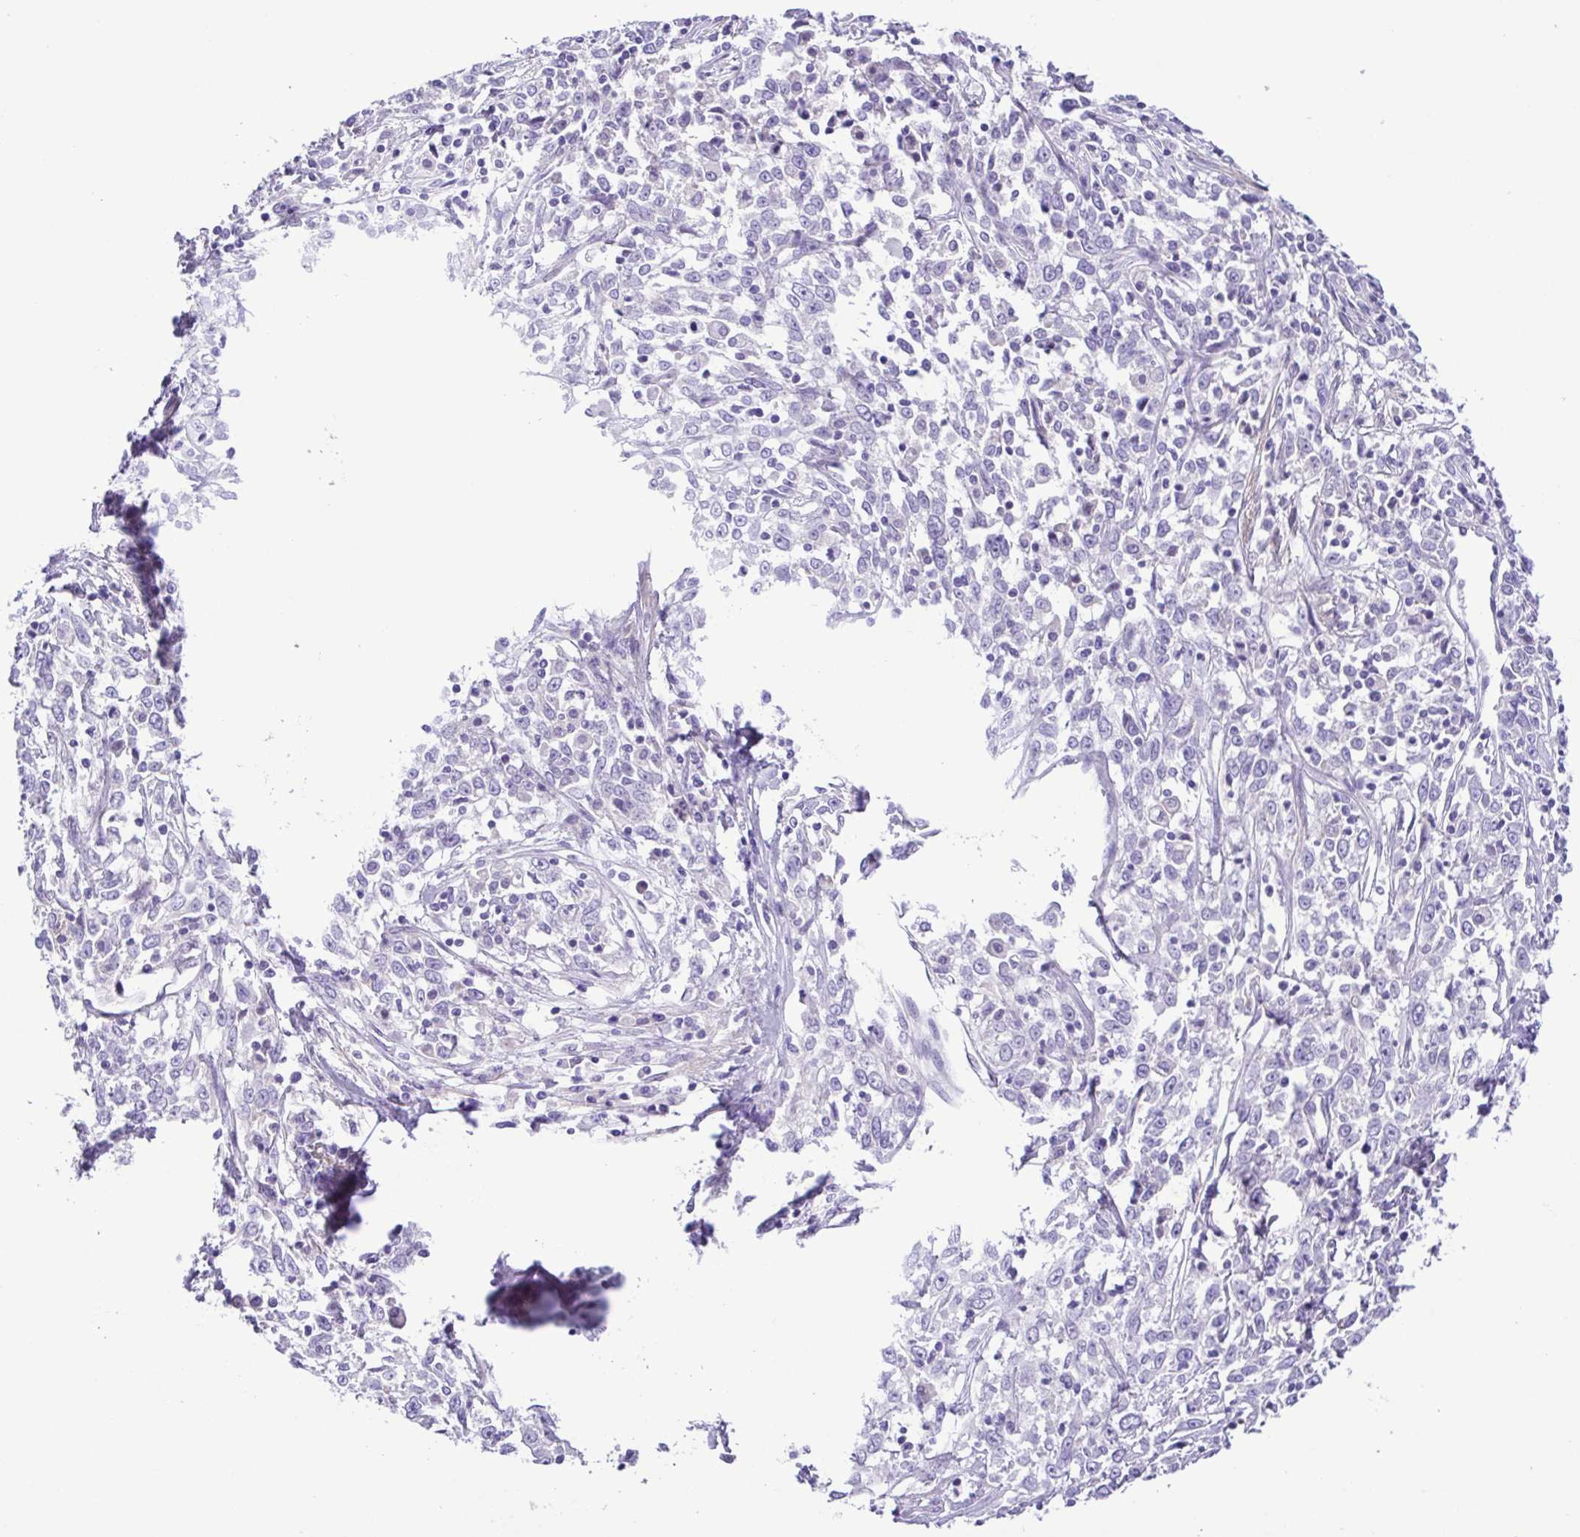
{"staining": {"intensity": "negative", "quantity": "none", "location": "none"}, "tissue": "cervical cancer", "cell_type": "Tumor cells", "image_type": "cancer", "snomed": [{"axis": "morphology", "description": "Adenocarcinoma, NOS"}, {"axis": "topography", "description": "Cervix"}], "caption": "Tumor cells show no significant expression in cervical cancer. Nuclei are stained in blue.", "gene": "GABBR2", "patient": {"sex": "female", "age": 40}}